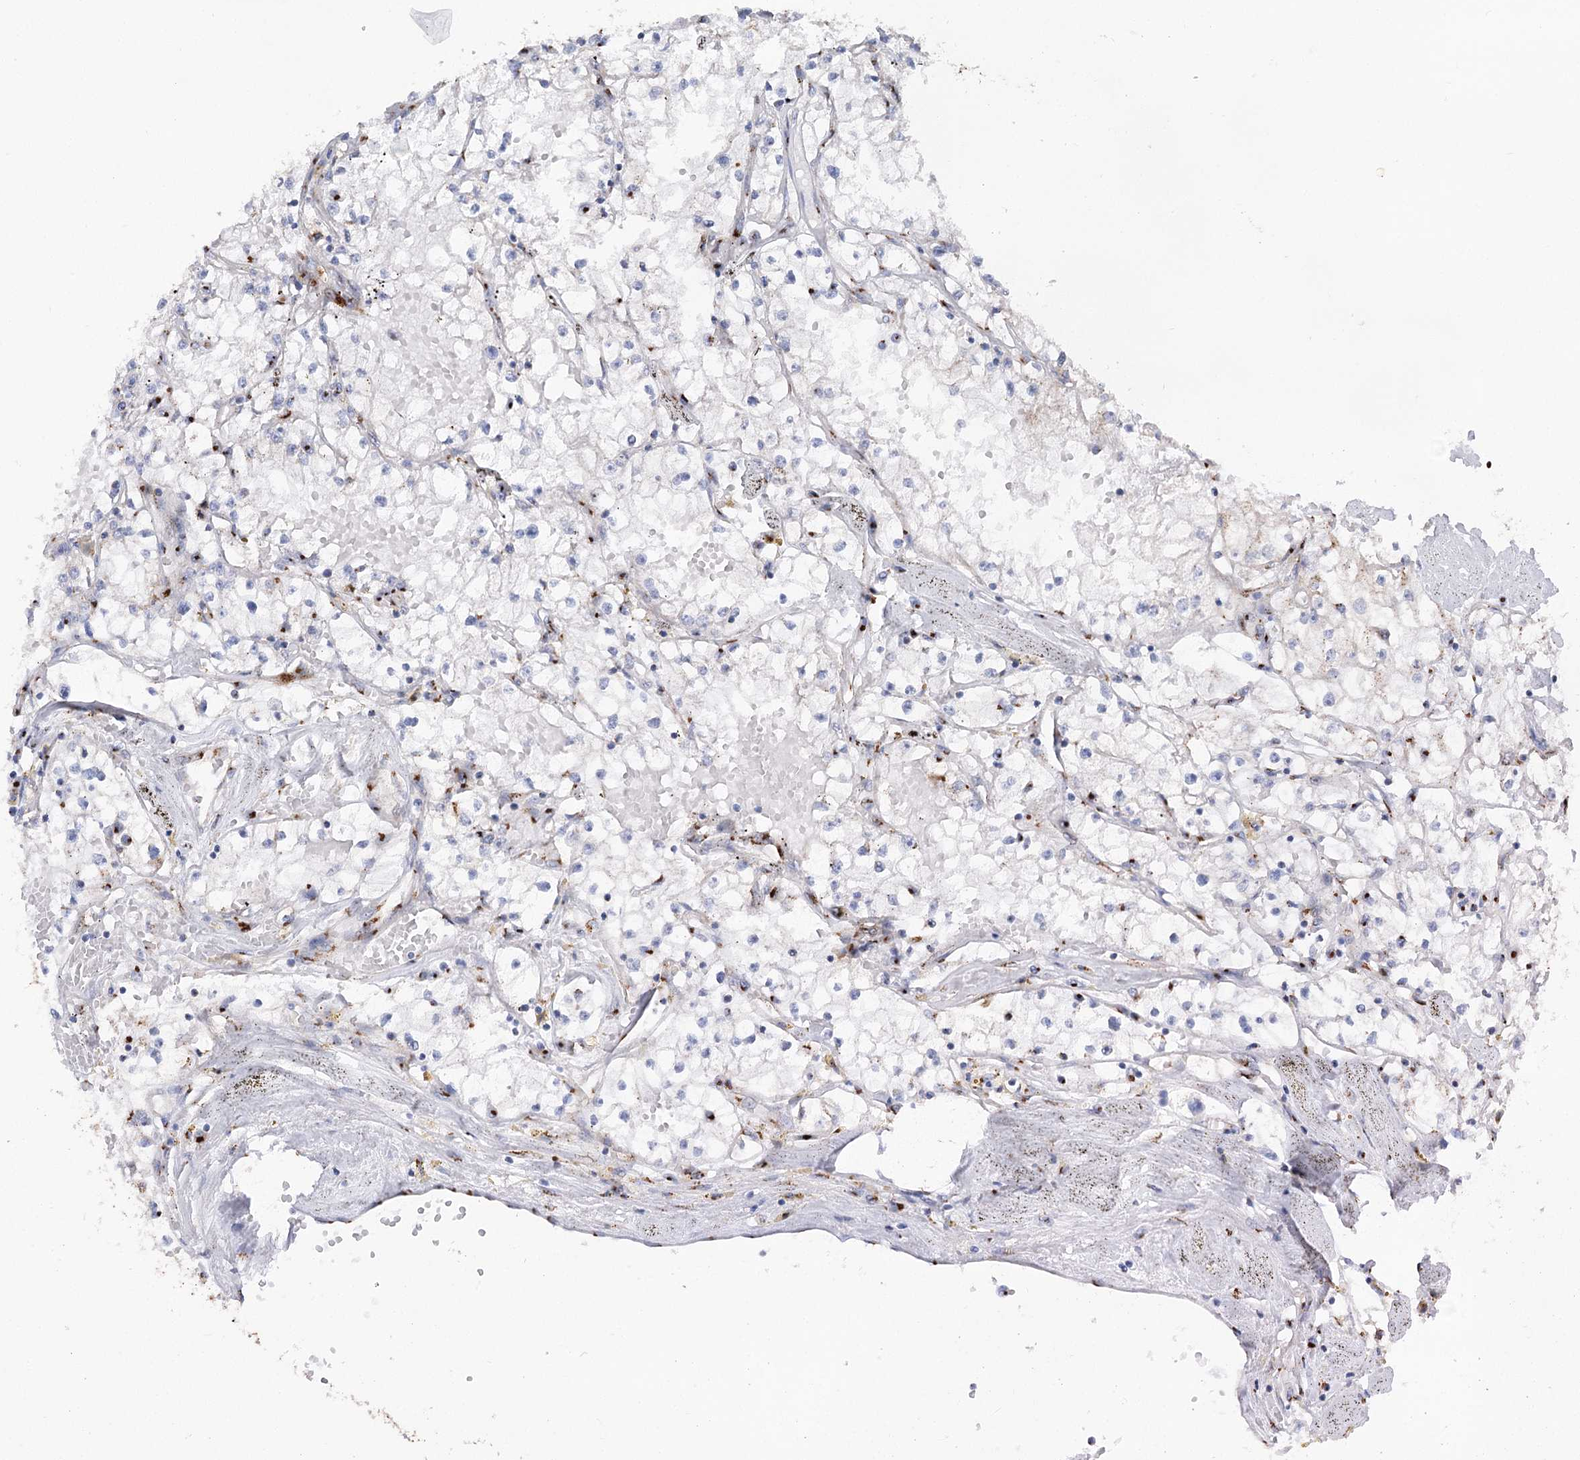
{"staining": {"intensity": "negative", "quantity": "none", "location": "none"}, "tissue": "renal cancer", "cell_type": "Tumor cells", "image_type": "cancer", "snomed": [{"axis": "morphology", "description": "Adenocarcinoma, NOS"}, {"axis": "topography", "description": "Kidney"}], "caption": "A high-resolution image shows immunohistochemistry (IHC) staining of adenocarcinoma (renal), which exhibits no significant staining in tumor cells.", "gene": "TMEM165", "patient": {"sex": "male", "age": 56}}